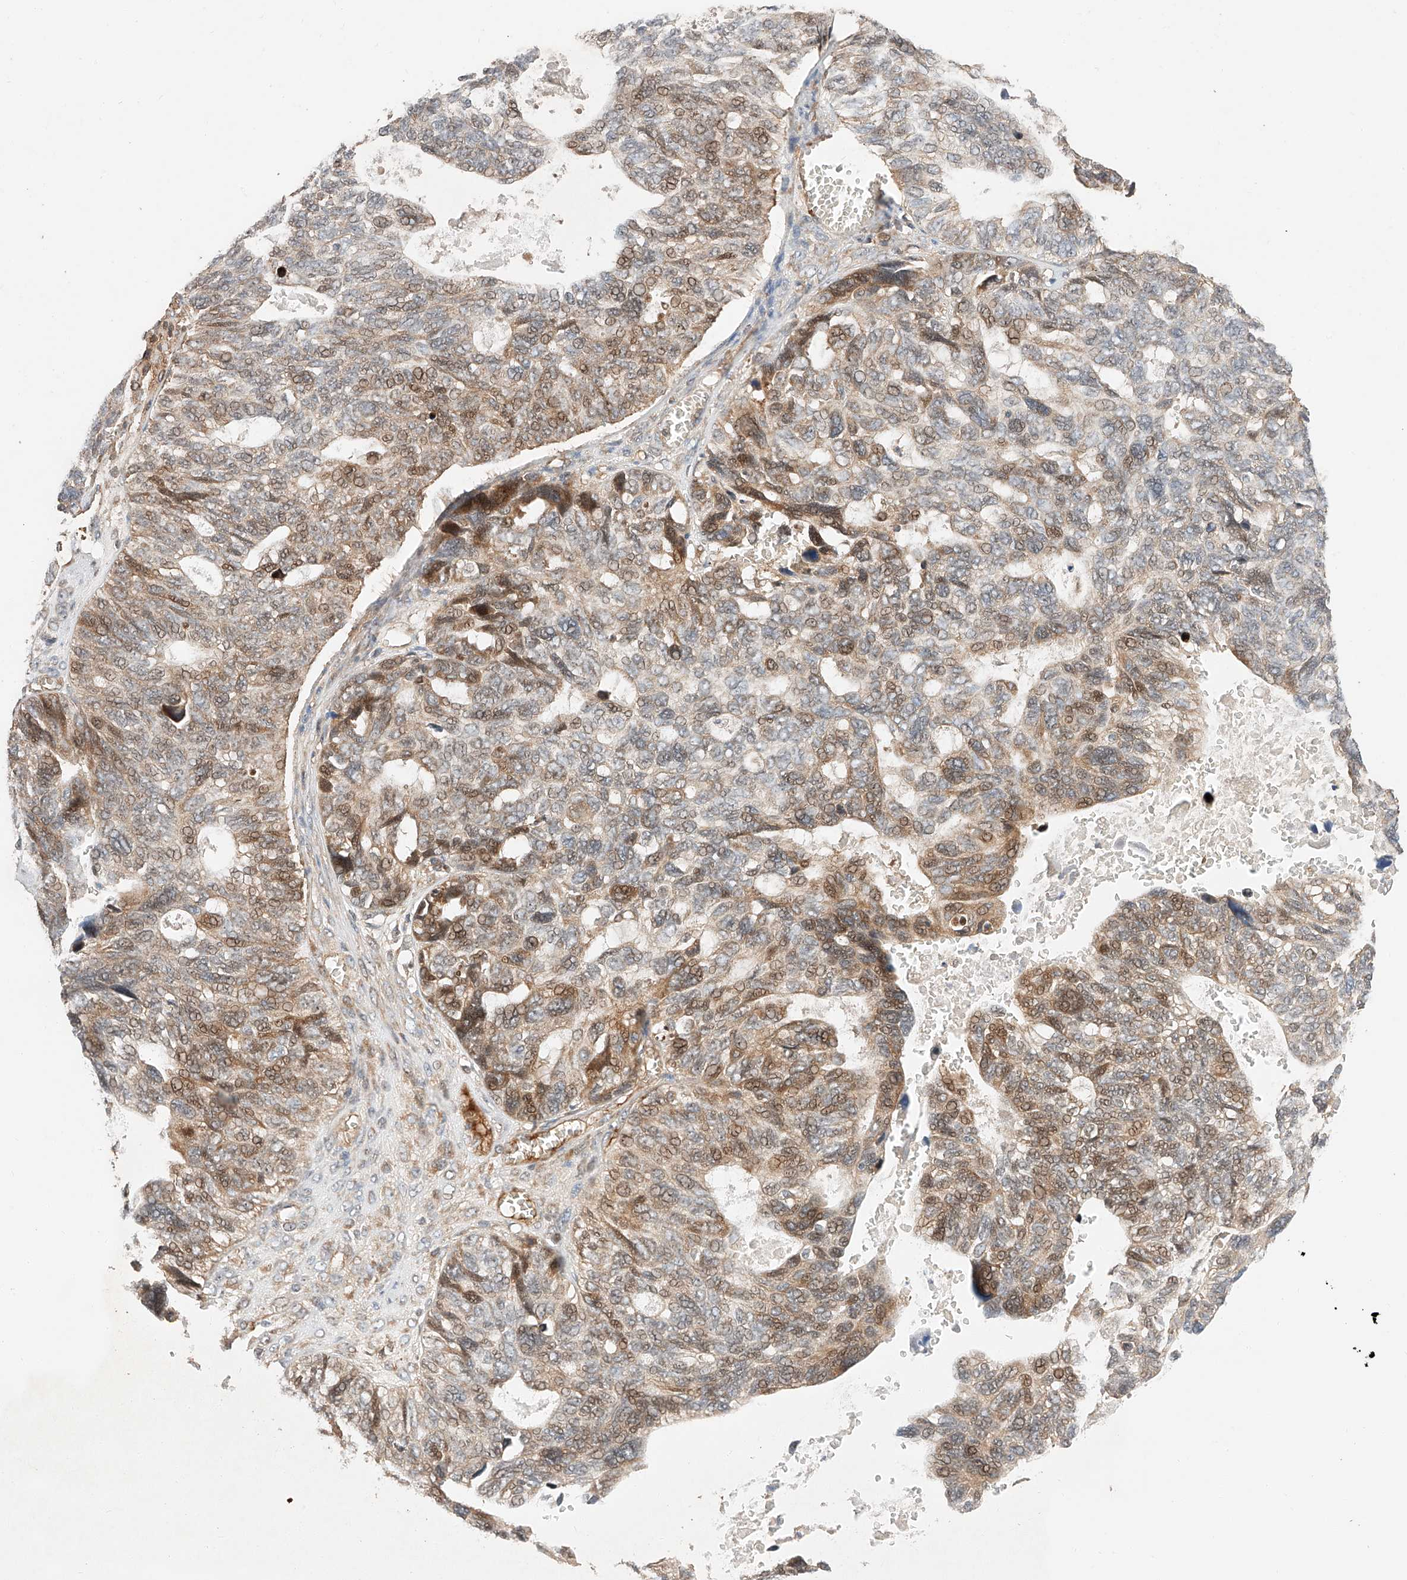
{"staining": {"intensity": "moderate", "quantity": "25%-75%", "location": "cytoplasmic/membranous,nuclear"}, "tissue": "ovarian cancer", "cell_type": "Tumor cells", "image_type": "cancer", "snomed": [{"axis": "morphology", "description": "Cystadenocarcinoma, serous, NOS"}, {"axis": "topography", "description": "Ovary"}], "caption": "High-magnification brightfield microscopy of ovarian cancer stained with DAB (3,3'-diaminobenzidine) (brown) and counterstained with hematoxylin (blue). tumor cells exhibit moderate cytoplasmic/membranous and nuclear staining is appreciated in approximately25%-75% of cells.", "gene": "RAB23", "patient": {"sex": "female", "age": 79}}